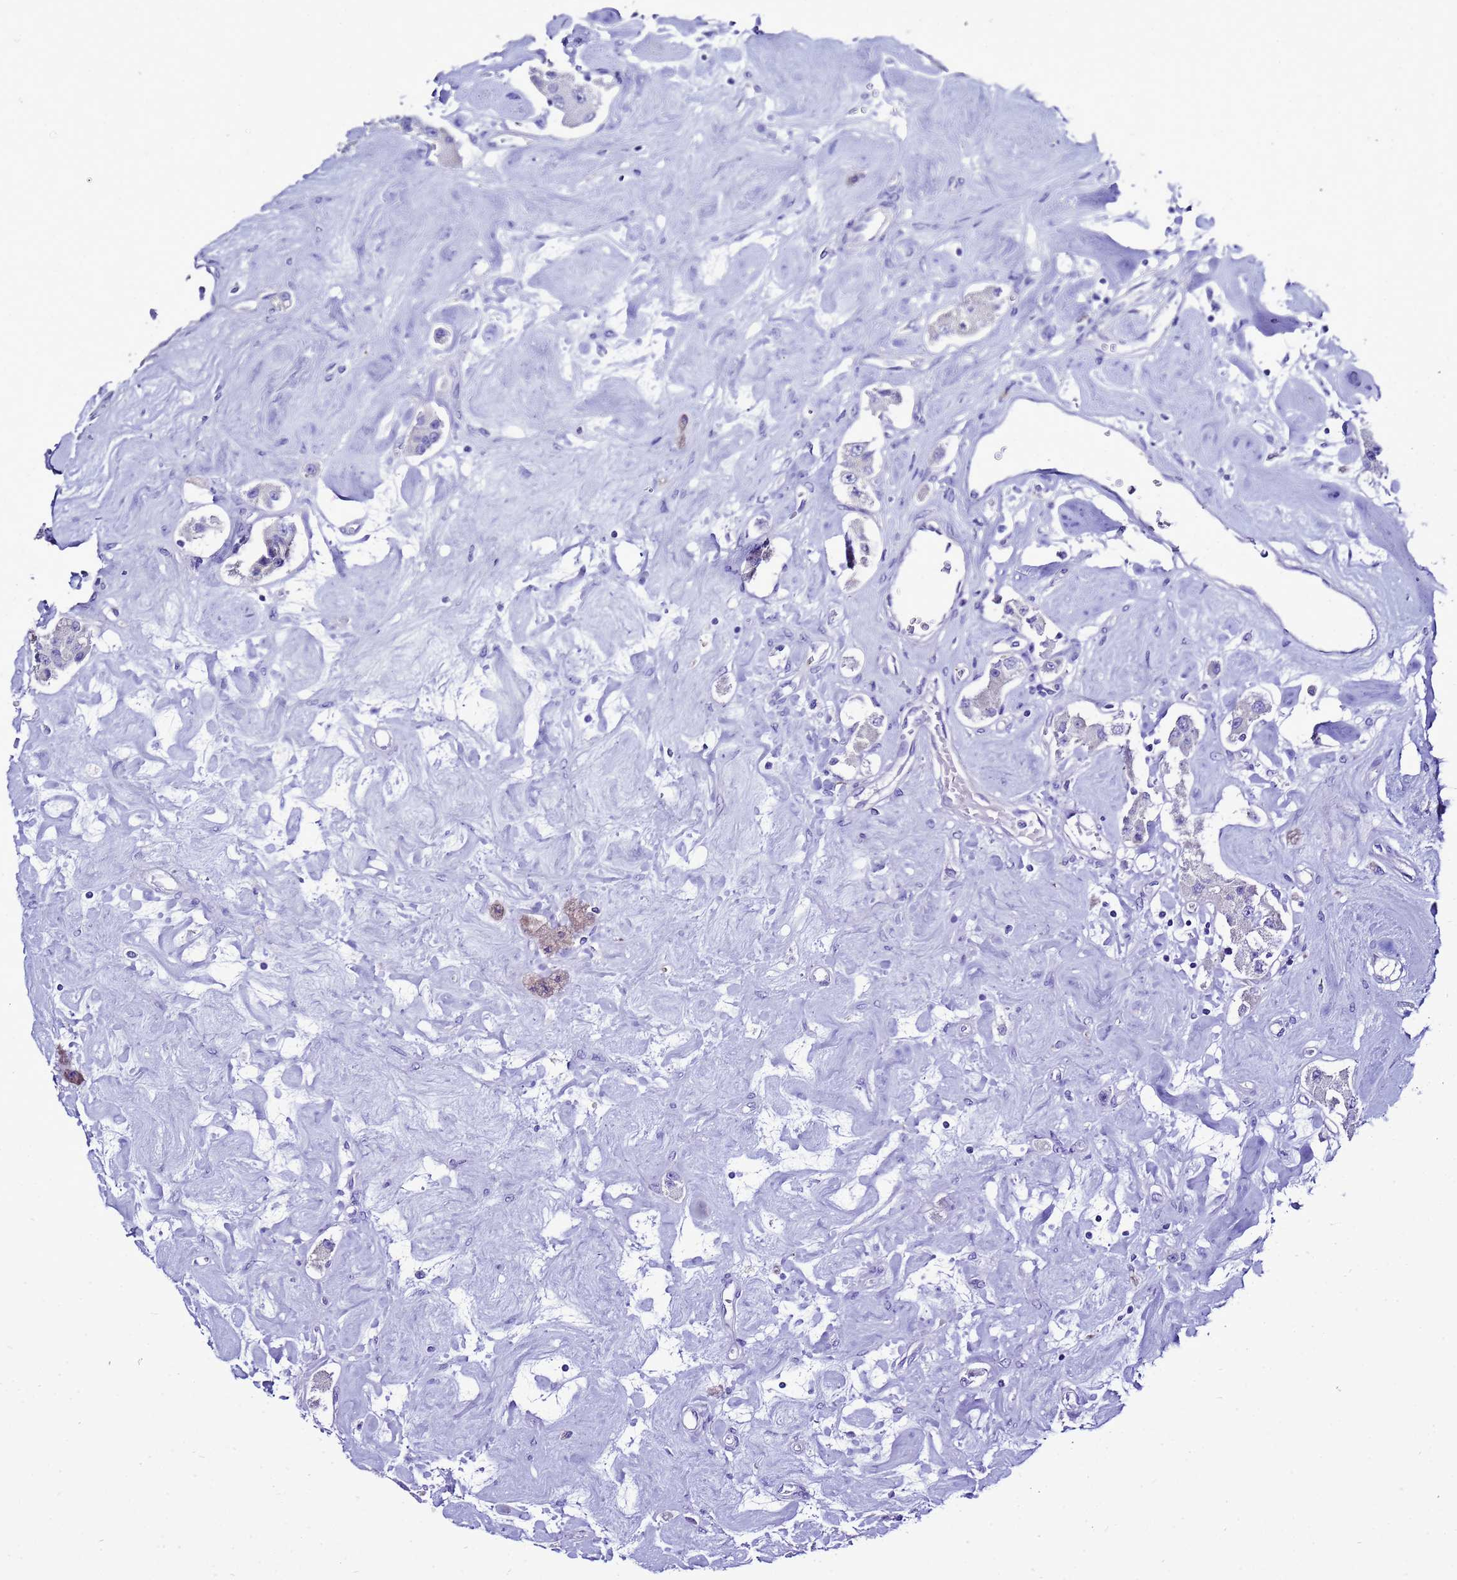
{"staining": {"intensity": "negative", "quantity": "none", "location": "none"}, "tissue": "carcinoid", "cell_type": "Tumor cells", "image_type": "cancer", "snomed": [{"axis": "morphology", "description": "Carcinoid, malignant, NOS"}, {"axis": "topography", "description": "Pancreas"}], "caption": "DAB (3,3'-diaminobenzidine) immunohistochemical staining of human malignant carcinoid reveals no significant staining in tumor cells.", "gene": "BEST2", "patient": {"sex": "male", "age": 41}}